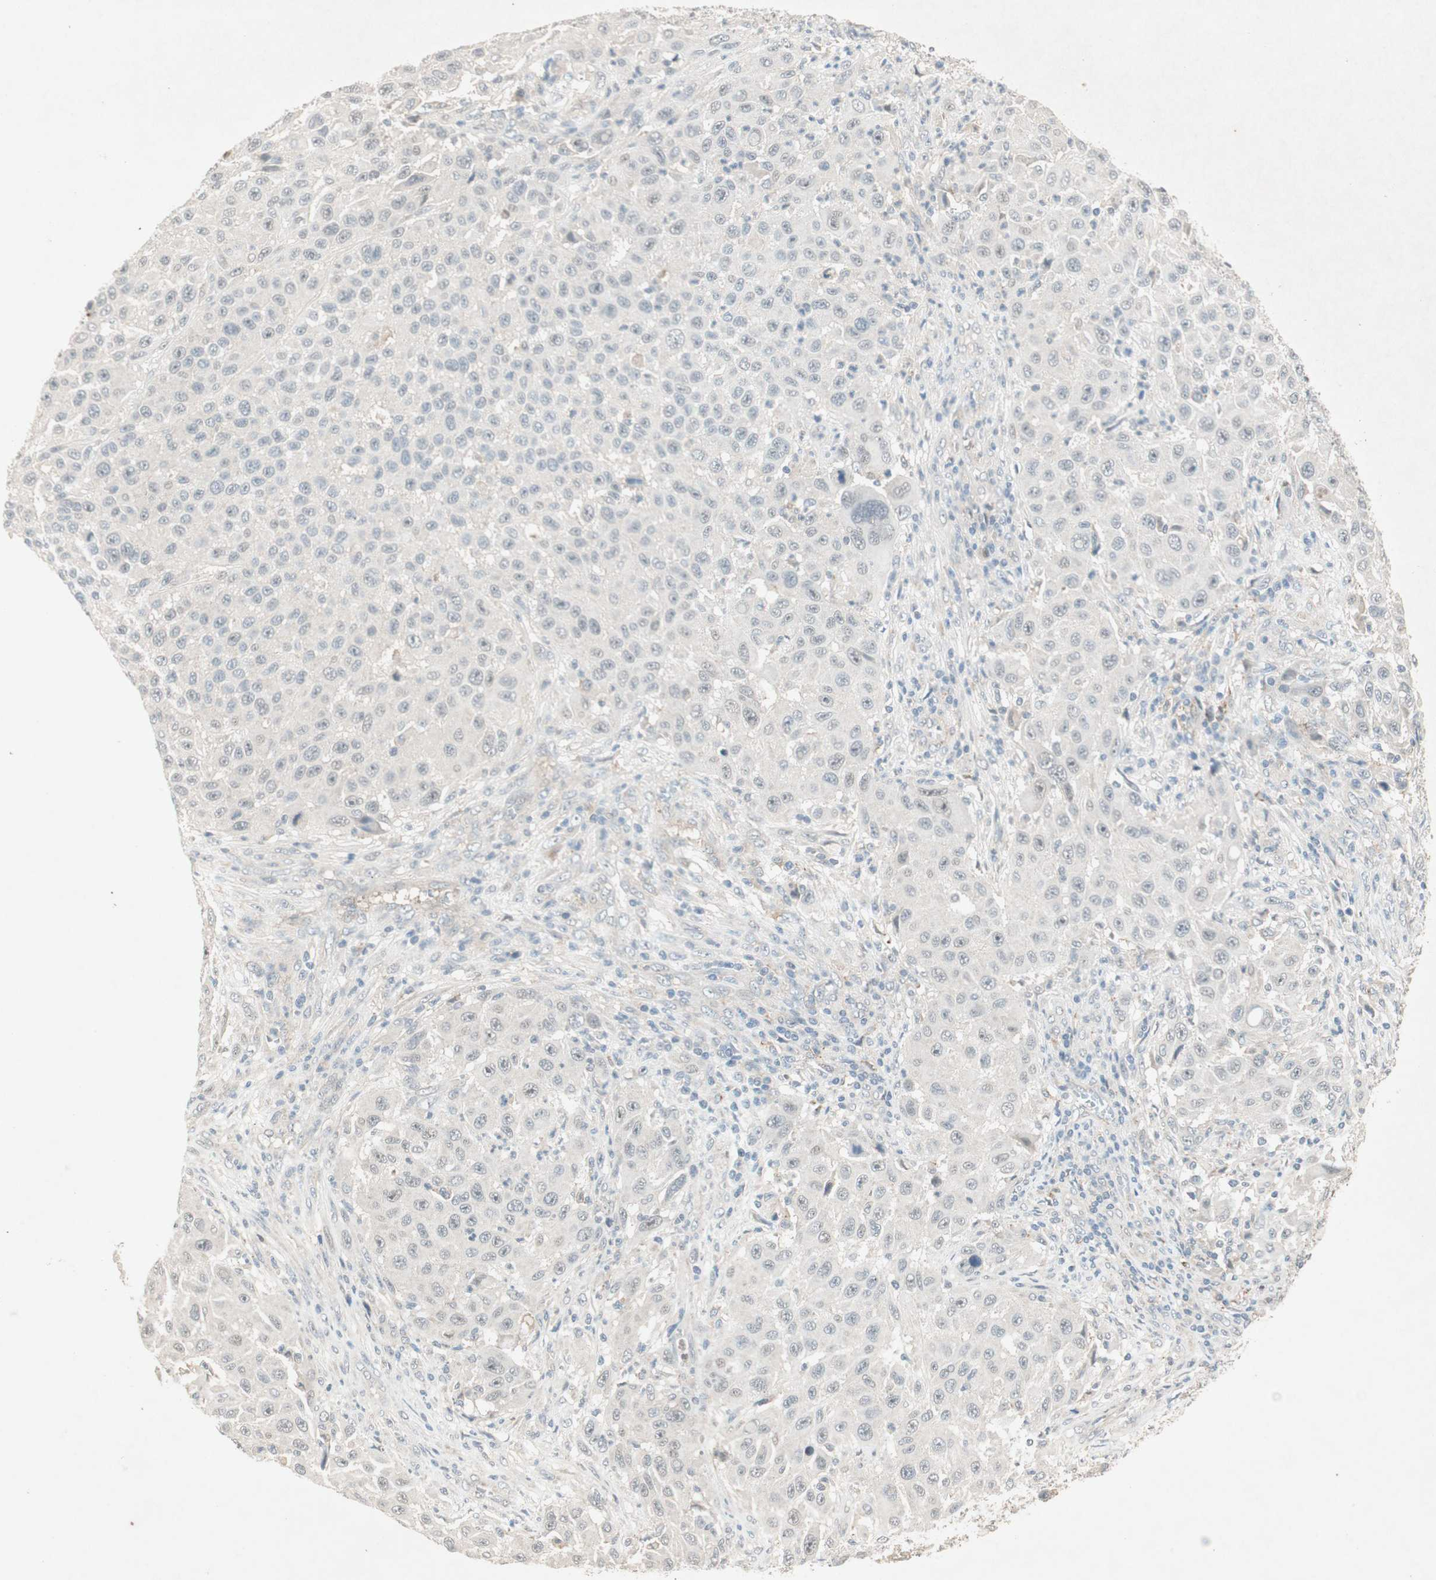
{"staining": {"intensity": "negative", "quantity": "none", "location": "none"}, "tissue": "melanoma", "cell_type": "Tumor cells", "image_type": "cancer", "snomed": [{"axis": "morphology", "description": "Malignant melanoma, Metastatic site"}, {"axis": "topography", "description": "Lymph node"}], "caption": "Immunohistochemistry (IHC) histopathology image of neoplastic tissue: human malignant melanoma (metastatic site) stained with DAB displays no significant protein expression in tumor cells.", "gene": "RNGTT", "patient": {"sex": "male", "age": 61}}